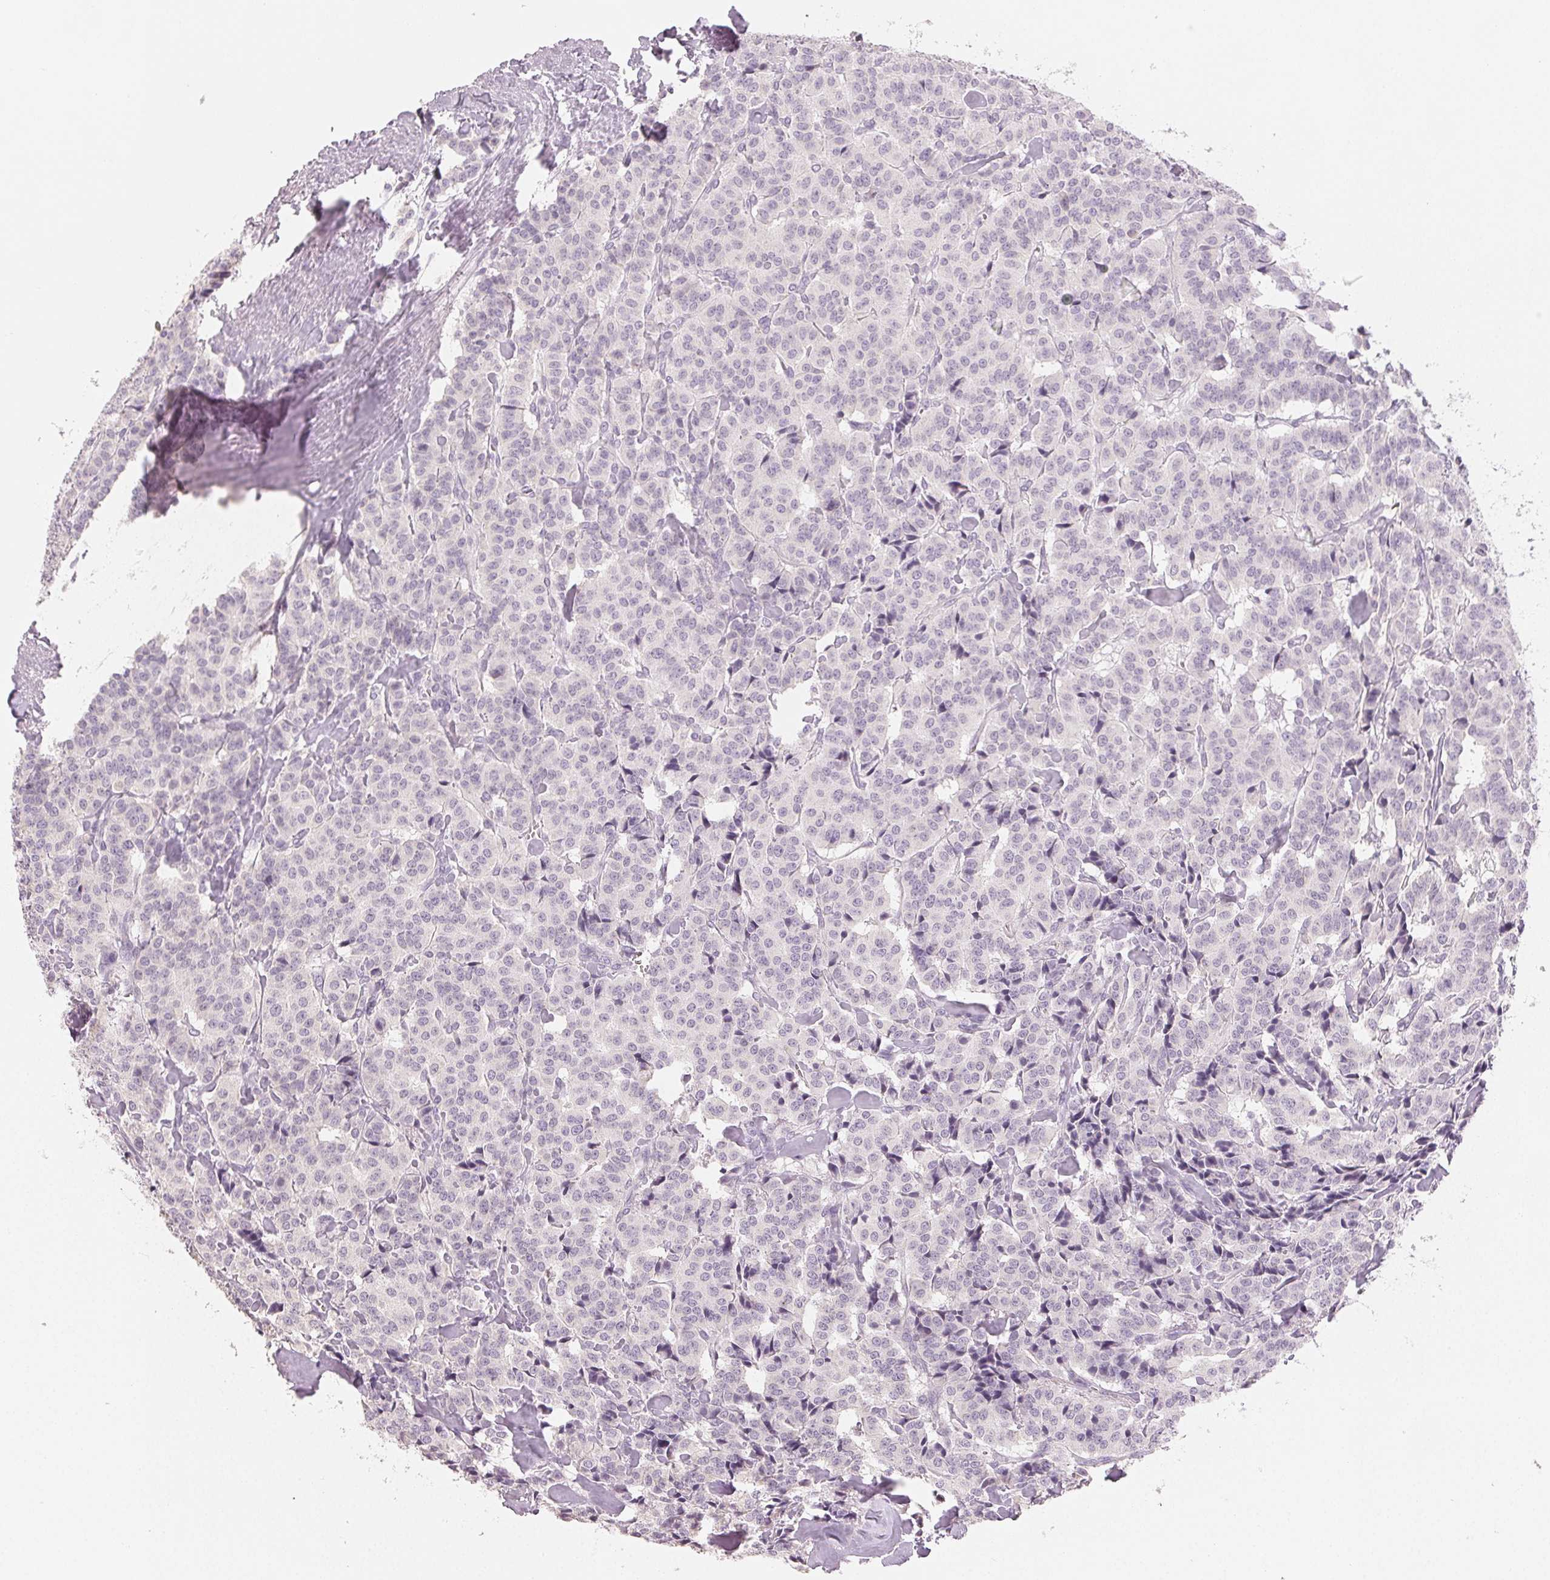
{"staining": {"intensity": "negative", "quantity": "none", "location": "none"}, "tissue": "carcinoid", "cell_type": "Tumor cells", "image_type": "cancer", "snomed": [{"axis": "morphology", "description": "Normal tissue, NOS"}, {"axis": "morphology", "description": "Carcinoid, malignant, NOS"}, {"axis": "topography", "description": "Lung"}], "caption": "The immunohistochemistry image has no significant expression in tumor cells of carcinoid tissue. The staining was performed using DAB (3,3'-diaminobenzidine) to visualize the protein expression in brown, while the nuclei were stained in blue with hematoxylin (Magnification: 20x).", "gene": "LVRN", "patient": {"sex": "female", "age": 46}}